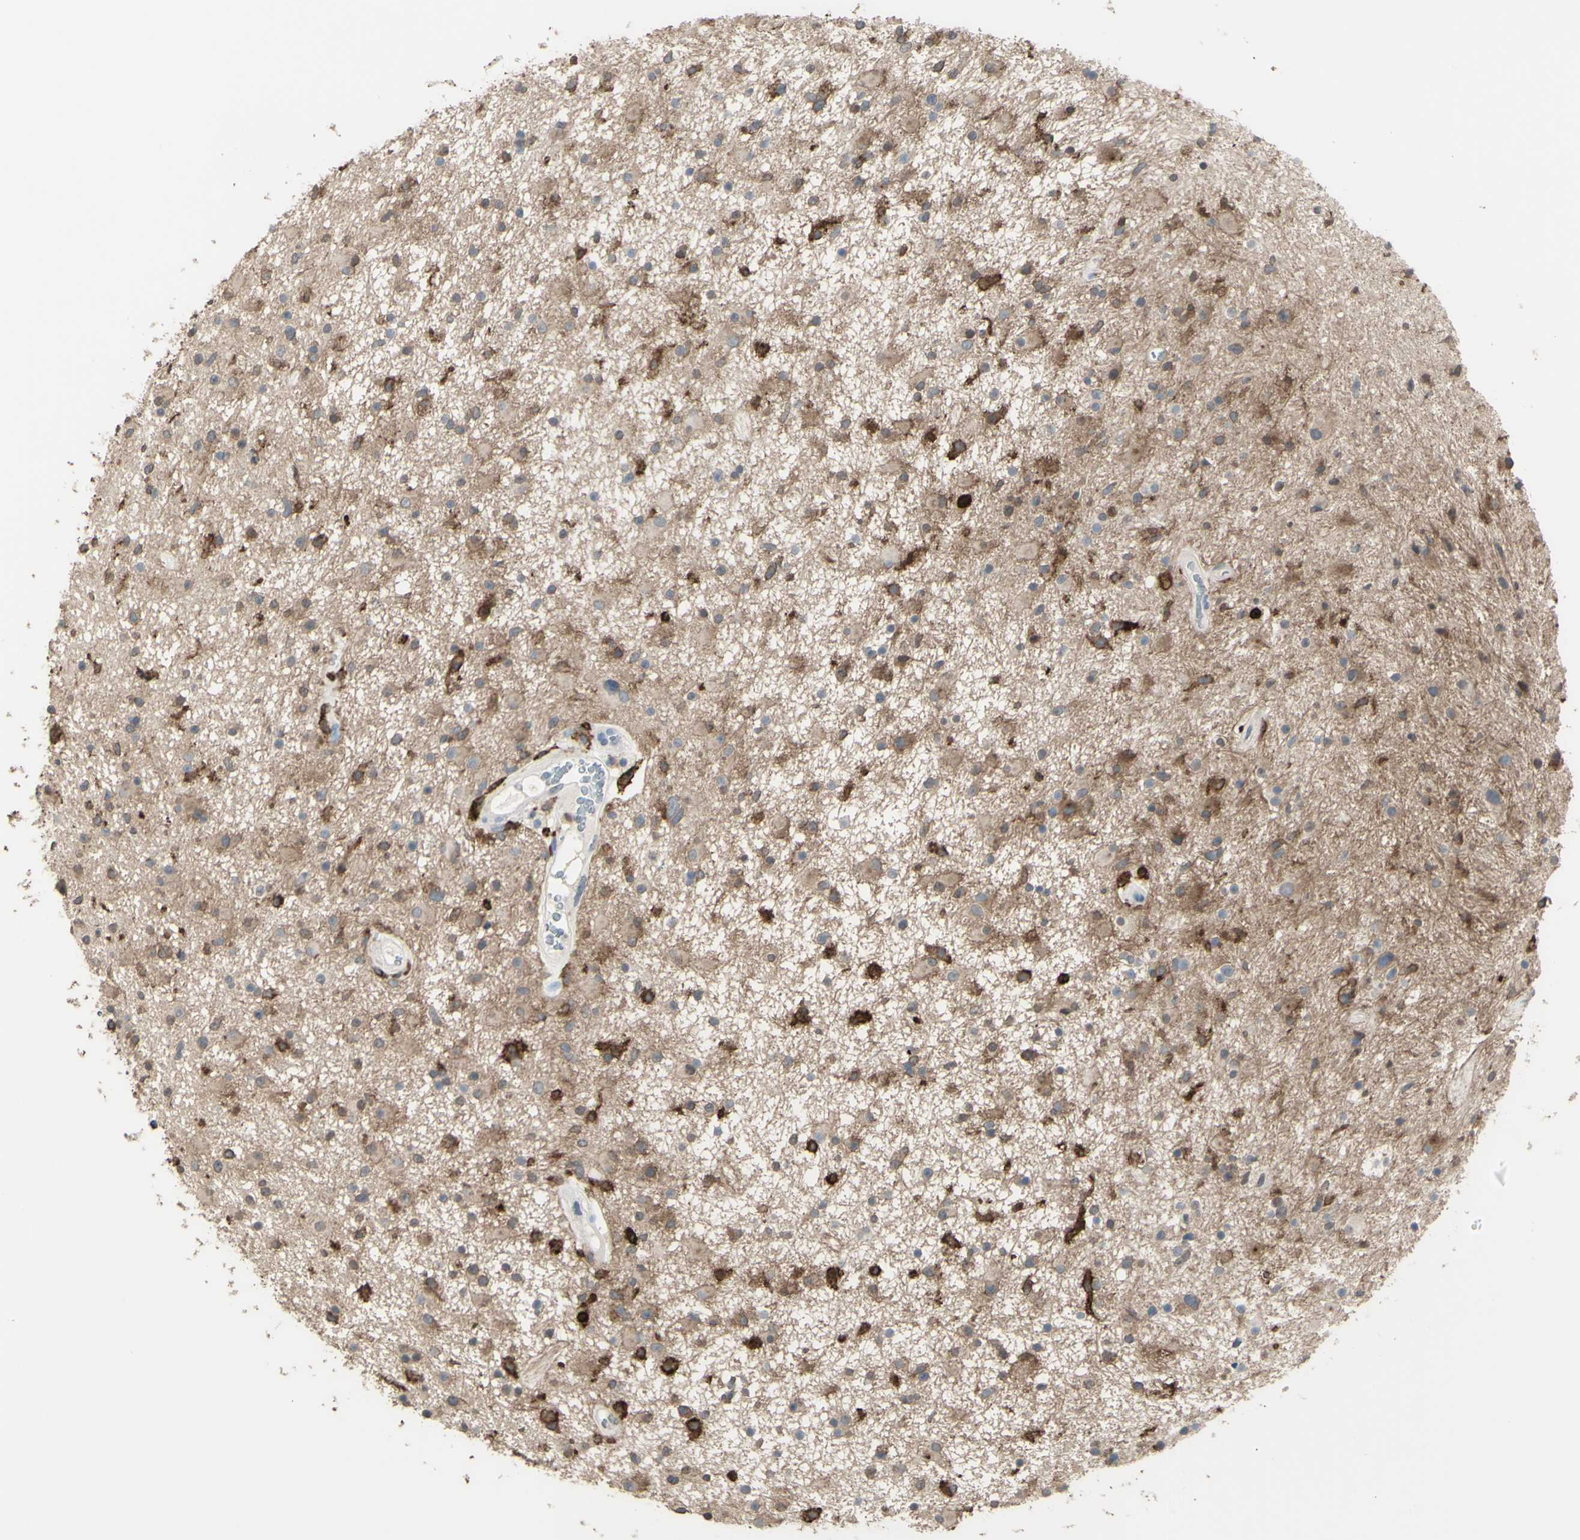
{"staining": {"intensity": "strong", "quantity": ">75%", "location": "cytoplasmic/membranous"}, "tissue": "glioma", "cell_type": "Tumor cells", "image_type": "cancer", "snomed": [{"axis": "morphology", "description": "Glioma, malignant, High grade"}, {"axis": "topography", "description": "Brain"}], "caption": "Immunohistochemistry (IHC) staining of high-grade glioma (malignant), which exhibits high levels of strong cytoplasmic/membranous staining in about >75% of tumor cells indicating strong cytoplasmic/membranous protein staining. The staining was performed using DAB (3,3'-diaminobenzidine) (brown) for protein detection and nuclei were counterstained in hematoxylin (blue).", "gene": "PSTPIP1", "patient": {"sex": "male", "age": 33}}